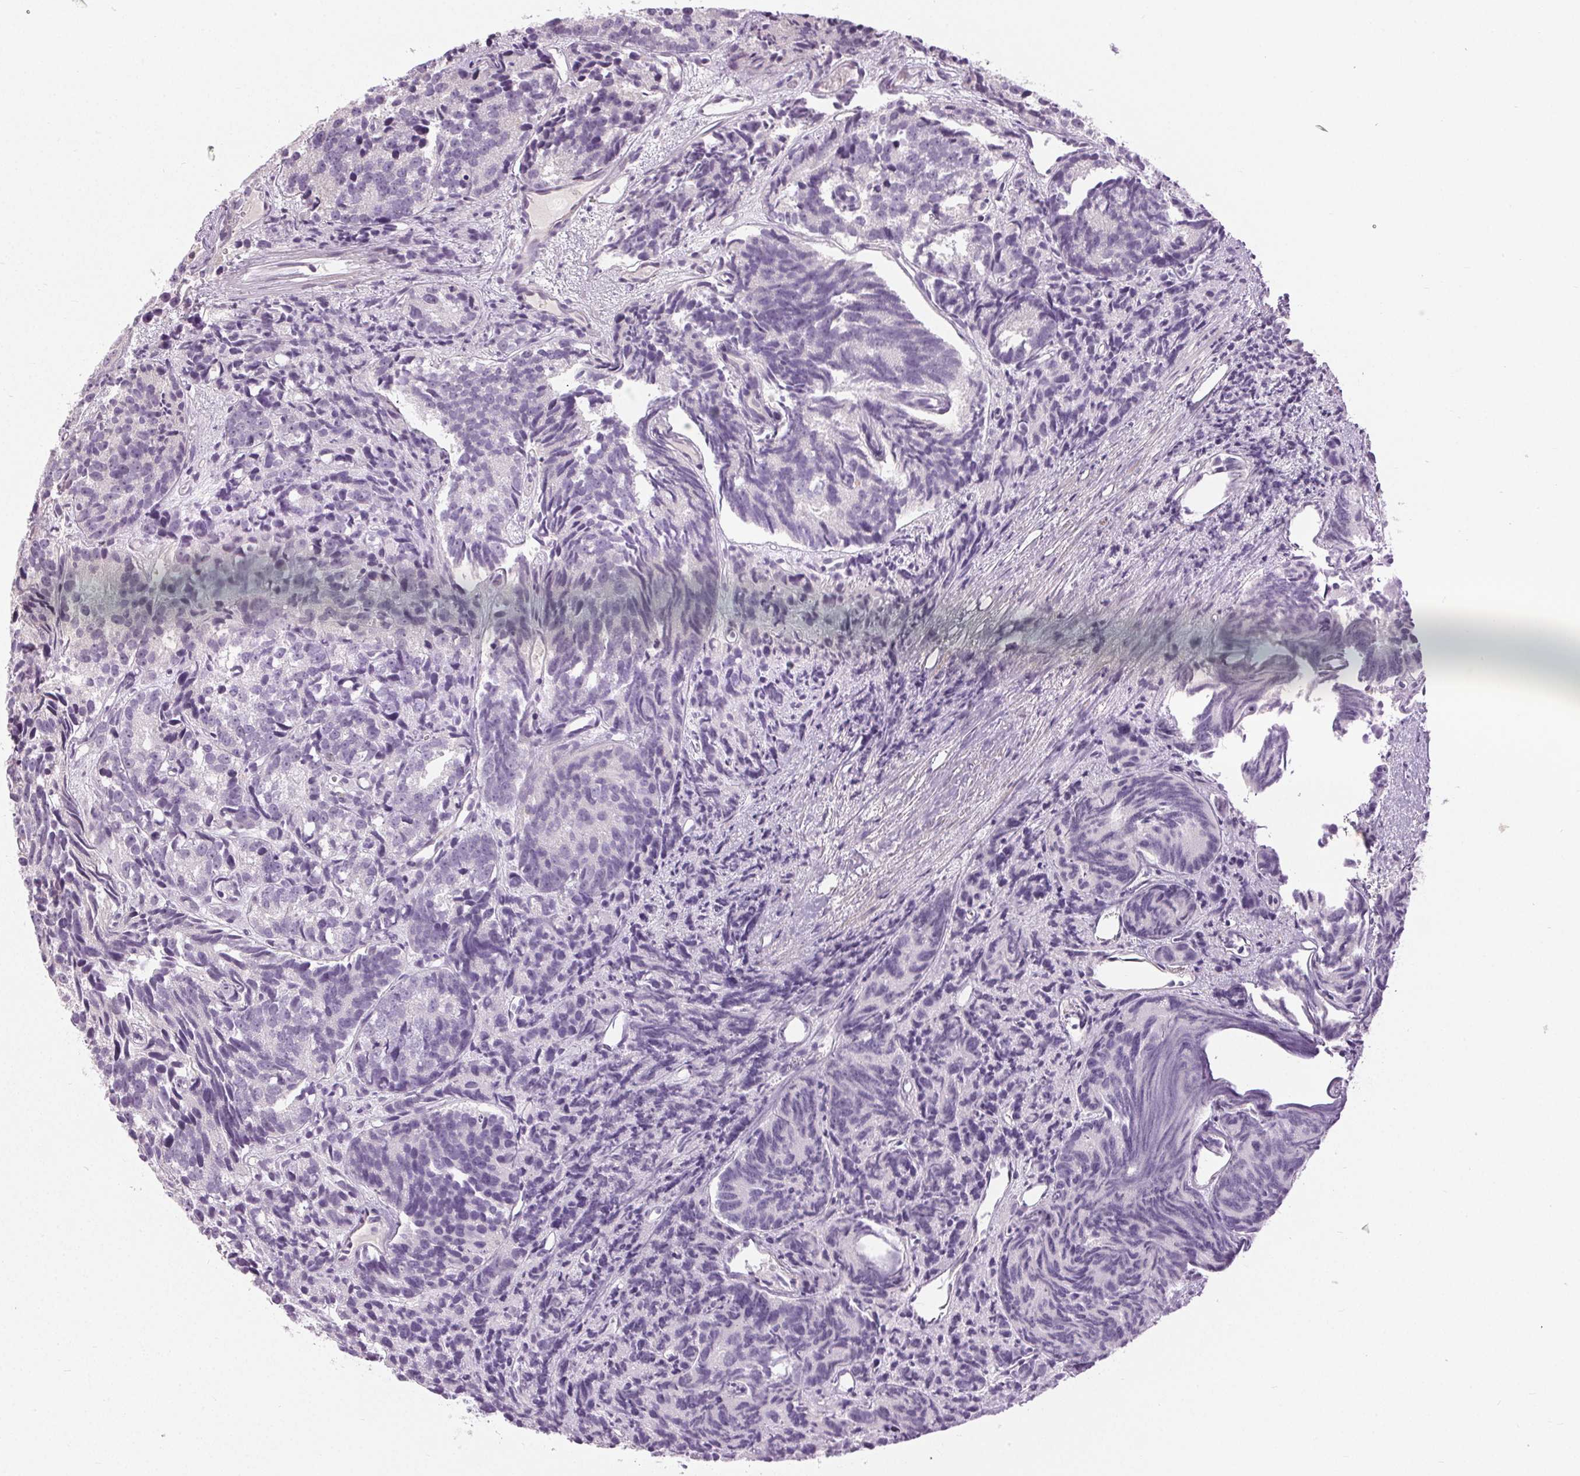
{"staining": {"intensity": "negative", "quantity": "none", "location": "none"}, "tissue": "prostate cancer", "cell_type": "Tumor cells", "image_type": "cancer", "snomed": [{"axis": "morphology", "description": "Adenocarcinoma, High grade"}, {"axis": "topography", "description": "Prostate"}], "caption": "An immunohistochemistry photomicrograph of prostate cancer (adenocarcinoma (high-grade)) is shown. There is no staining in tumor cells of prostate cancer (adenocarcinoma (high-grade)).", "gene": "DSG3", "patient": {"sex": "male", "age": 77}}